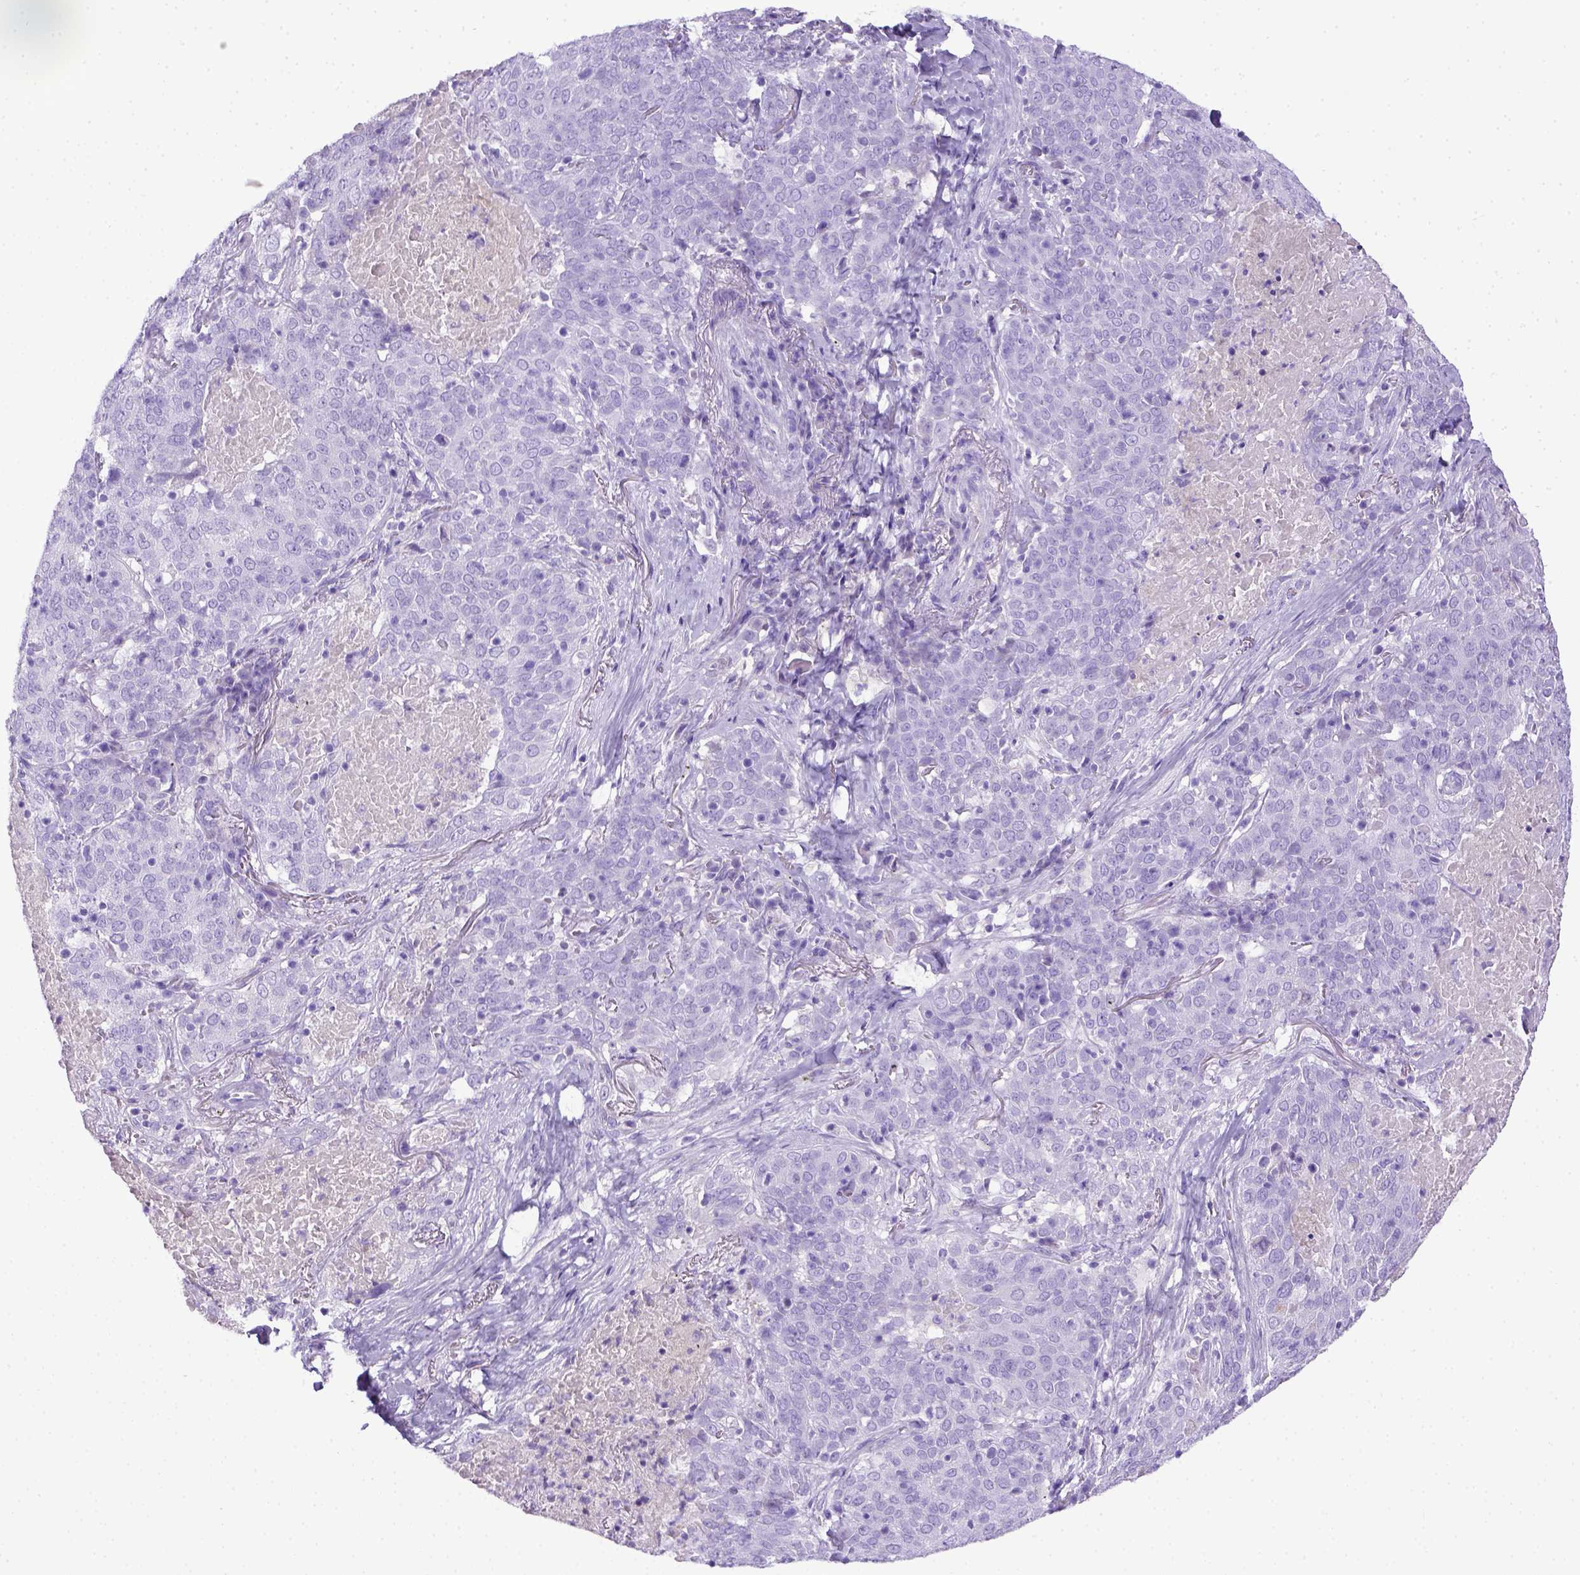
{"staining": {"intensity": "negative", "quantity": "none", "location": "none"}, "tissue": "lung cancer", "cell_type": "Tumor cells", "image_type": "cancer", "snomed": [{"axis": "morphology", "description": "Squamous cell carcinoma, NOS"}, {"axis": "topography", "description": "Lung"}], "caption": "IHC image of lung squamous cell carcinoma stained for a protein (brown), which displays no positivity in tumor cells.", "gene": "ITIH4", "patient": {"sex": "male", "age": 82}}